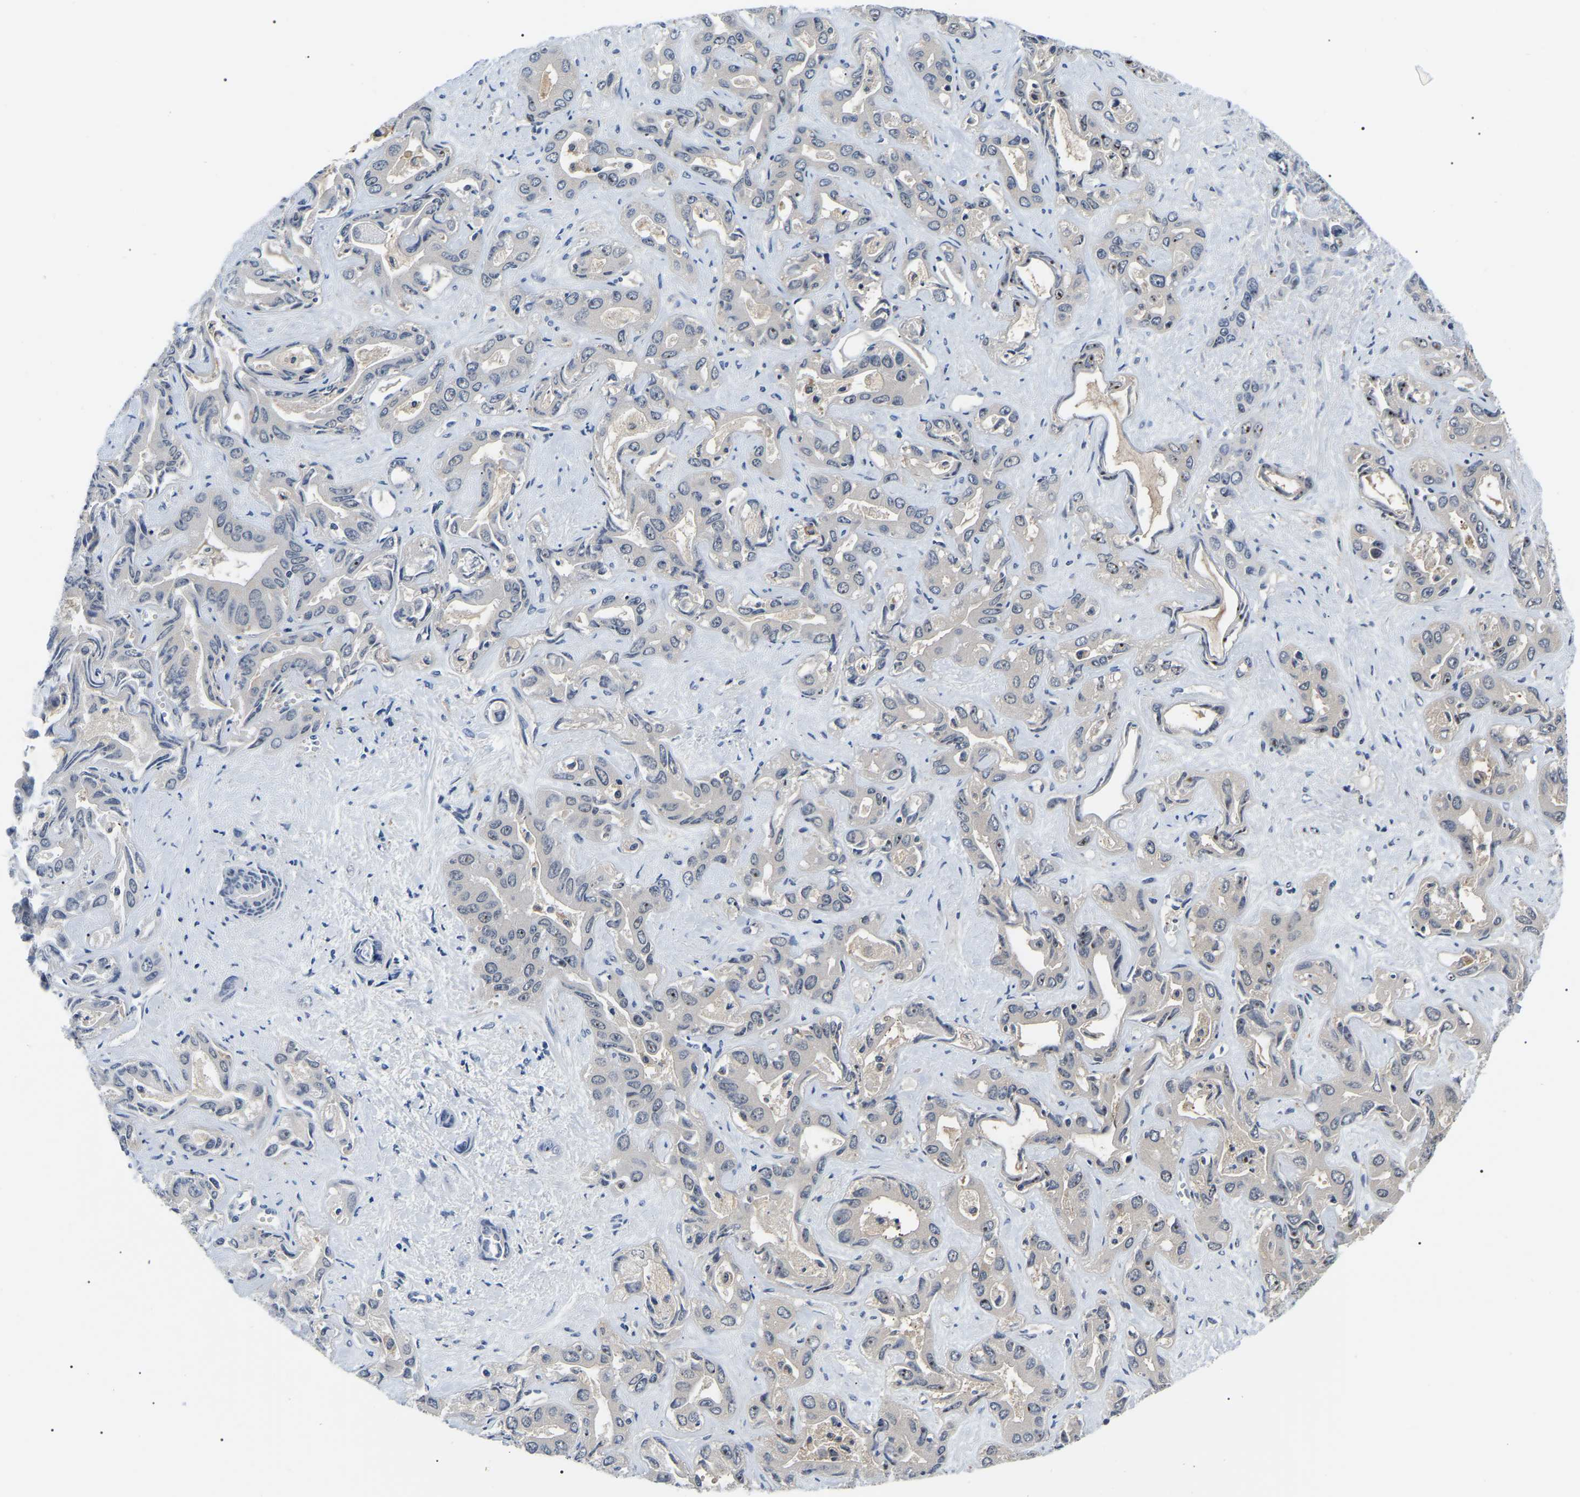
{"staining": {"intensity": "moderate", "quantity": "25%-75%", "location": "nuclear"}, "tissue": "liver cancer", "cell_type": "Tumor cells", "image_type": "cancer", "snomed": [{"axis": "morphology", "description": "Cholangiocarcinoma"}, {"axis": "topography", "description": "Liver"}], "caption": "Immunohistochemical staining of liver cancer exhibits medium levels of moderate nuclear positivity in approximately 25%-75% of tumor cells.", "gene": "RRP1B", "patient": {"sex": "female", "age": 52}}